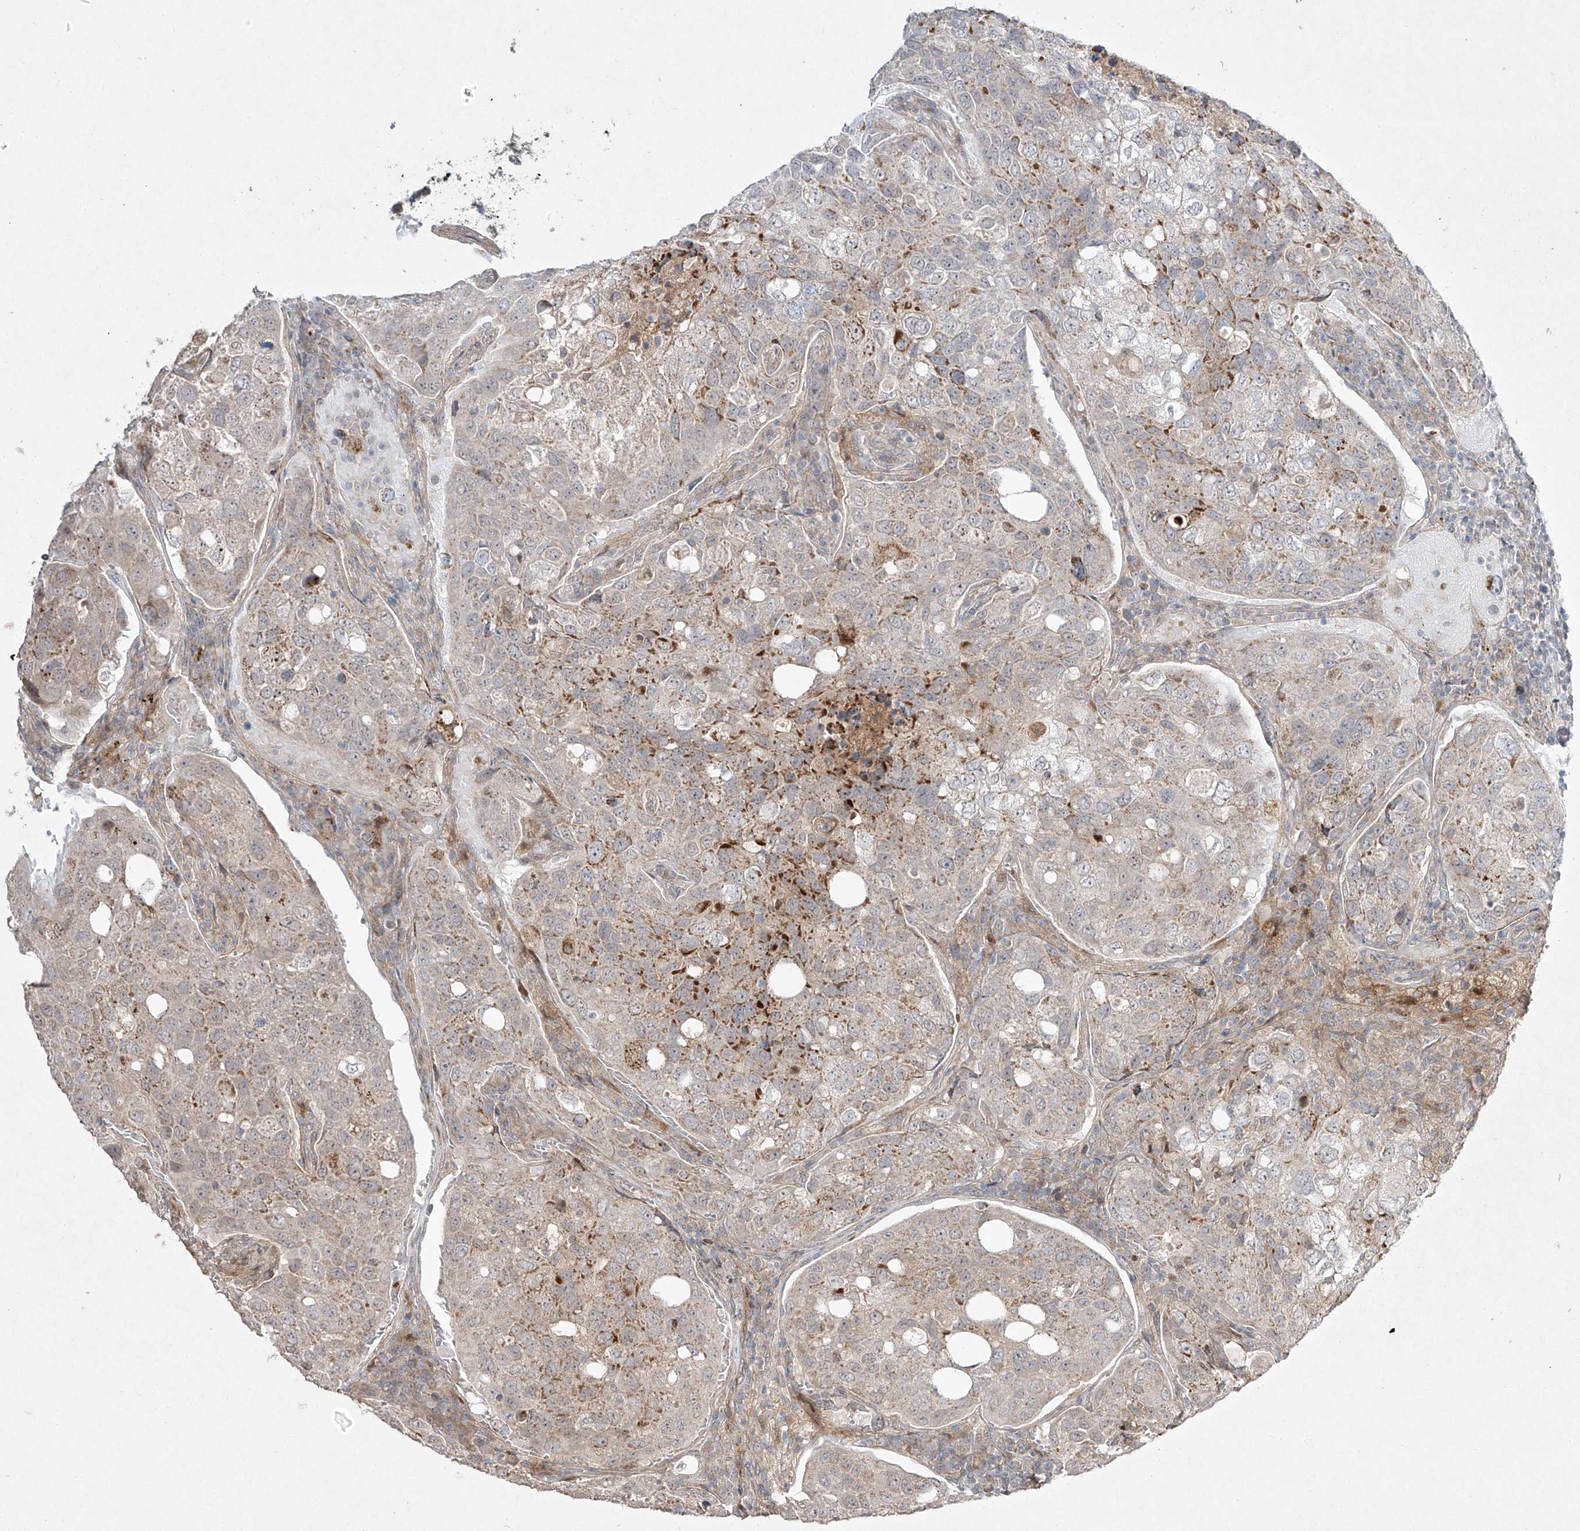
{"staining": {"intensity": "moderate", "quantity": "<25%", "location": "cytoplasmic/membranous"}, "tissue": "urothelial cancer", "cell_type": "Tumor cells", "image_type": "cancer", "snomed": [{"axis": "morphology", "description": "Urothelial carcinoma, High grade"}, {"axis": "topography", "description": "Lymph node"}, {"axis": "topography", "description": "Urinary bladder"}], "caption": "IHC of human urothelial cancer shows low levels of moderate cytoplasmic/membranous staining in about <25% of tumor cells.", "gene": "KDM1B", "patient": {"sex": "male", "age": 51}}